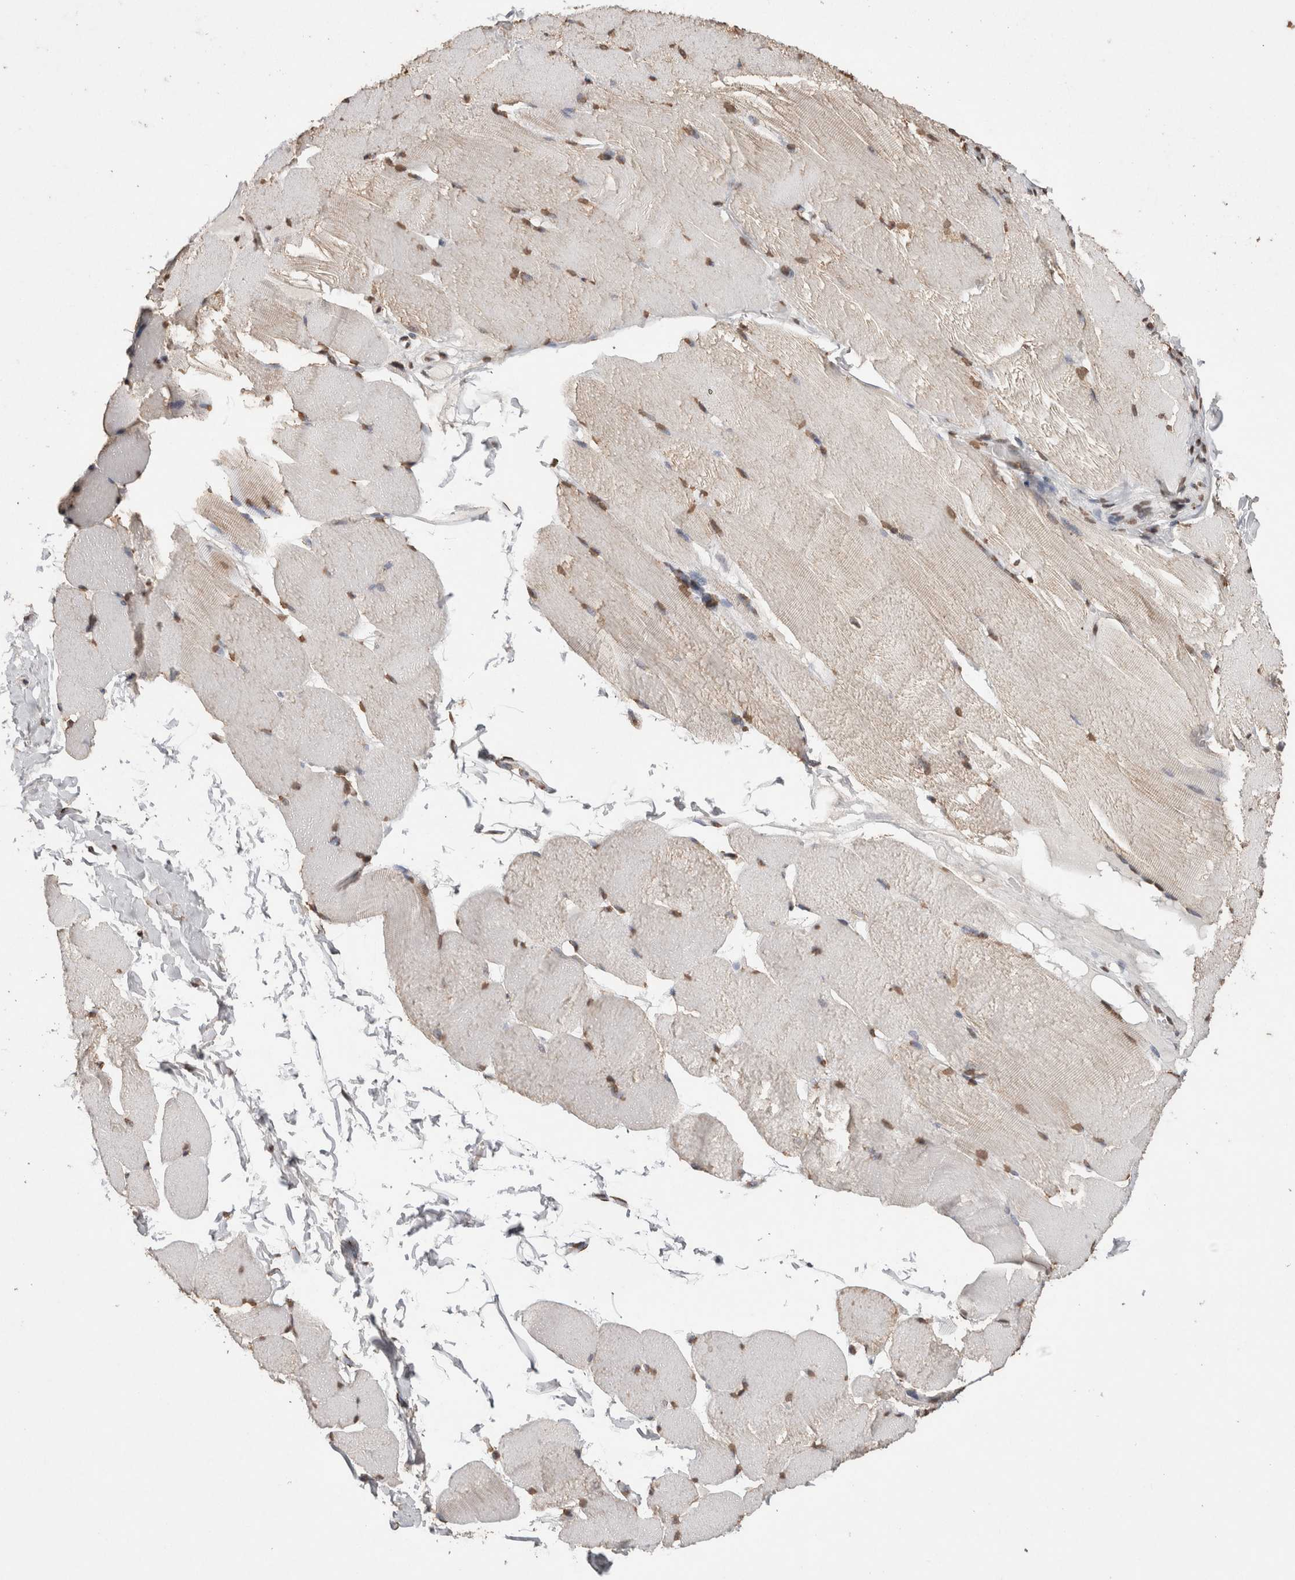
{"staining": {"intensity": "moderate", "quantity": ">75%", "location": "nuclear"}, "tissue": "skeletal muscle", "cell_type": "Myocytes", "image_type": "normal", "snomed": [{"axis": "morphology", "description": "Normal tissue, NOS"}, {"axis": "topography", "description": "Skin"}, {"axis": "topography", "description": "Skeletal muscle"}], "caption": "About >75% of myocytes in normal human skeletal muscle demonstrate moderate nuclear protein positivity as visualized by brown immunohistochemical staining.", "gene": "NTHL1", "patient": {"sex": "male", "age": 83}}